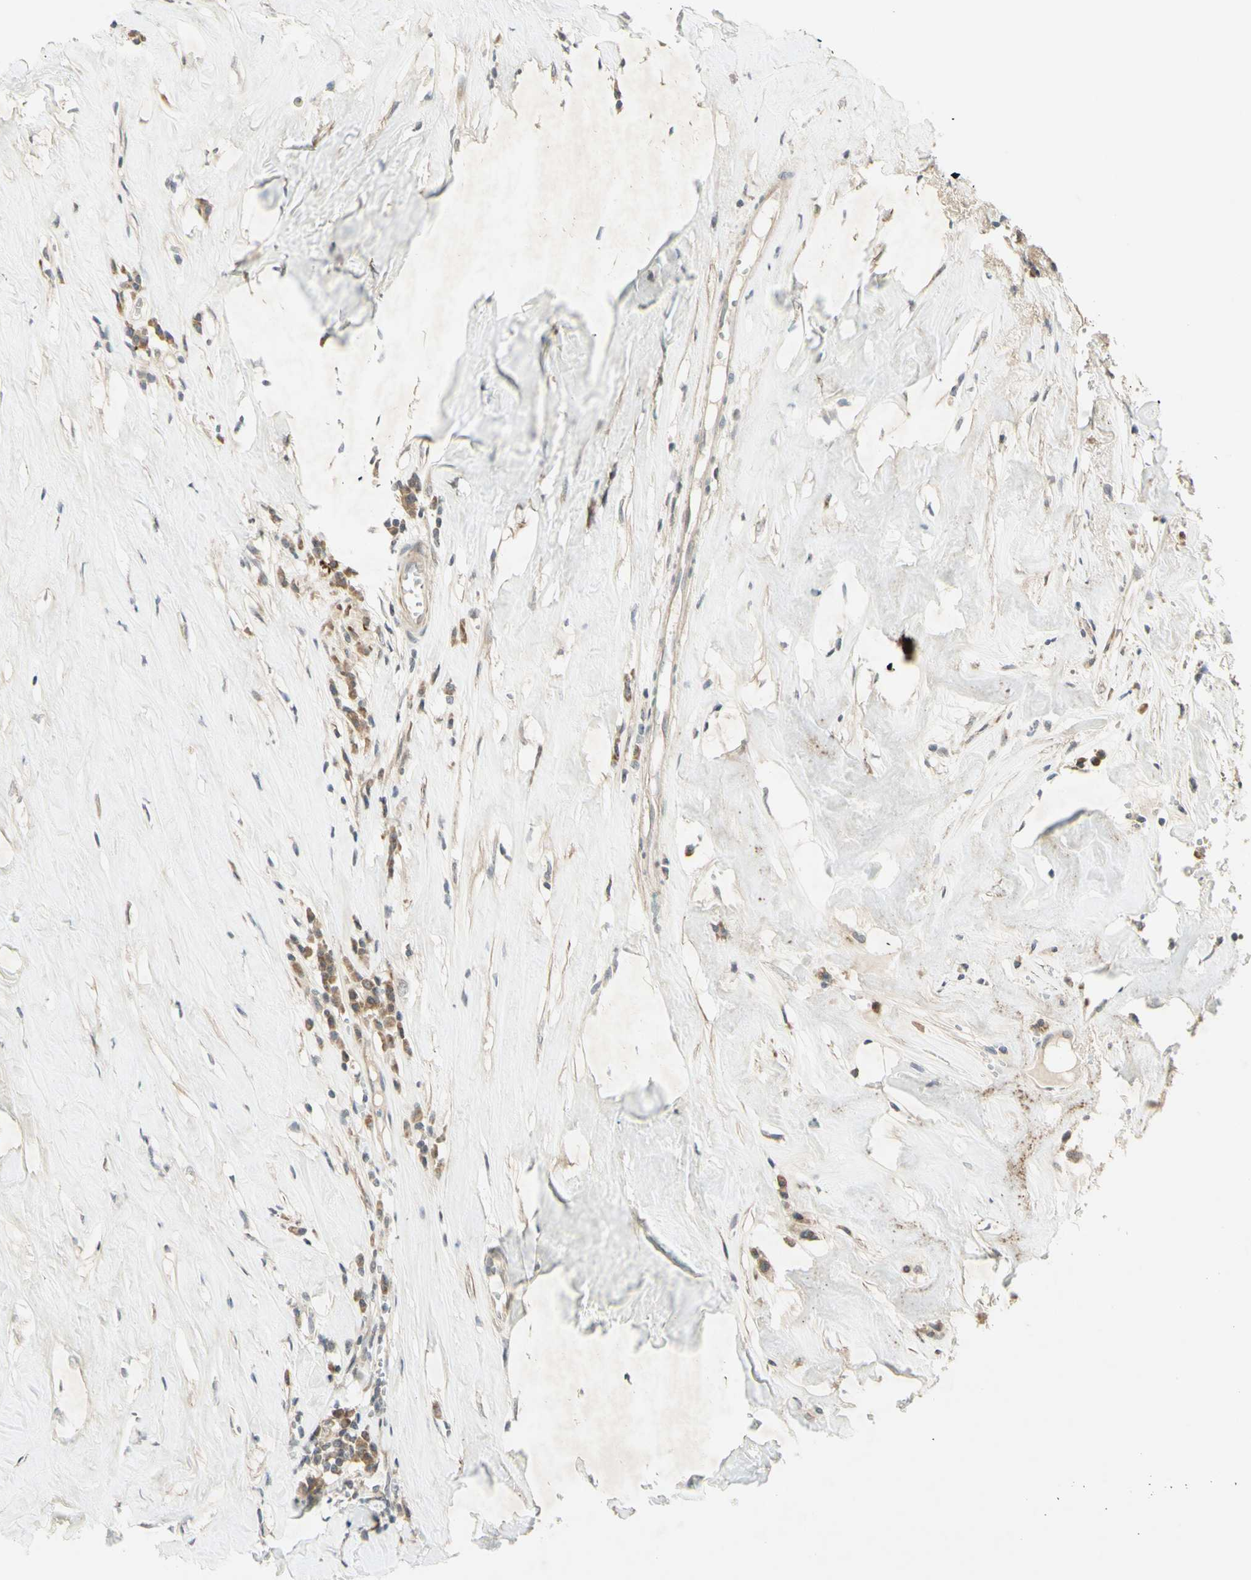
{"staining": {"intensity": "moderate", "quantity": "25%-75%", "location": "cytoplasmic/membranous"}, "tissue": "head and neck cancer", "cell_type": "Tumor cells", "image_type": "cancer", "snomed": [{"axis": "morphology", "description": "Adenocarcinoma, NOS"}, {"axis": "topography", "description": "Salivary gland"}, {"axis": "topography", "description": "Head-Neck"}], "caption": "DAB immunohistochemical staining of human adenocarcinoma (head and neck) exhibits moderate cytoplasmic/membranous protein expression in approximately 25%-75% of tumor cells.", "gene": "ETF1", "patient": {"sex": "female", "age": 65}}